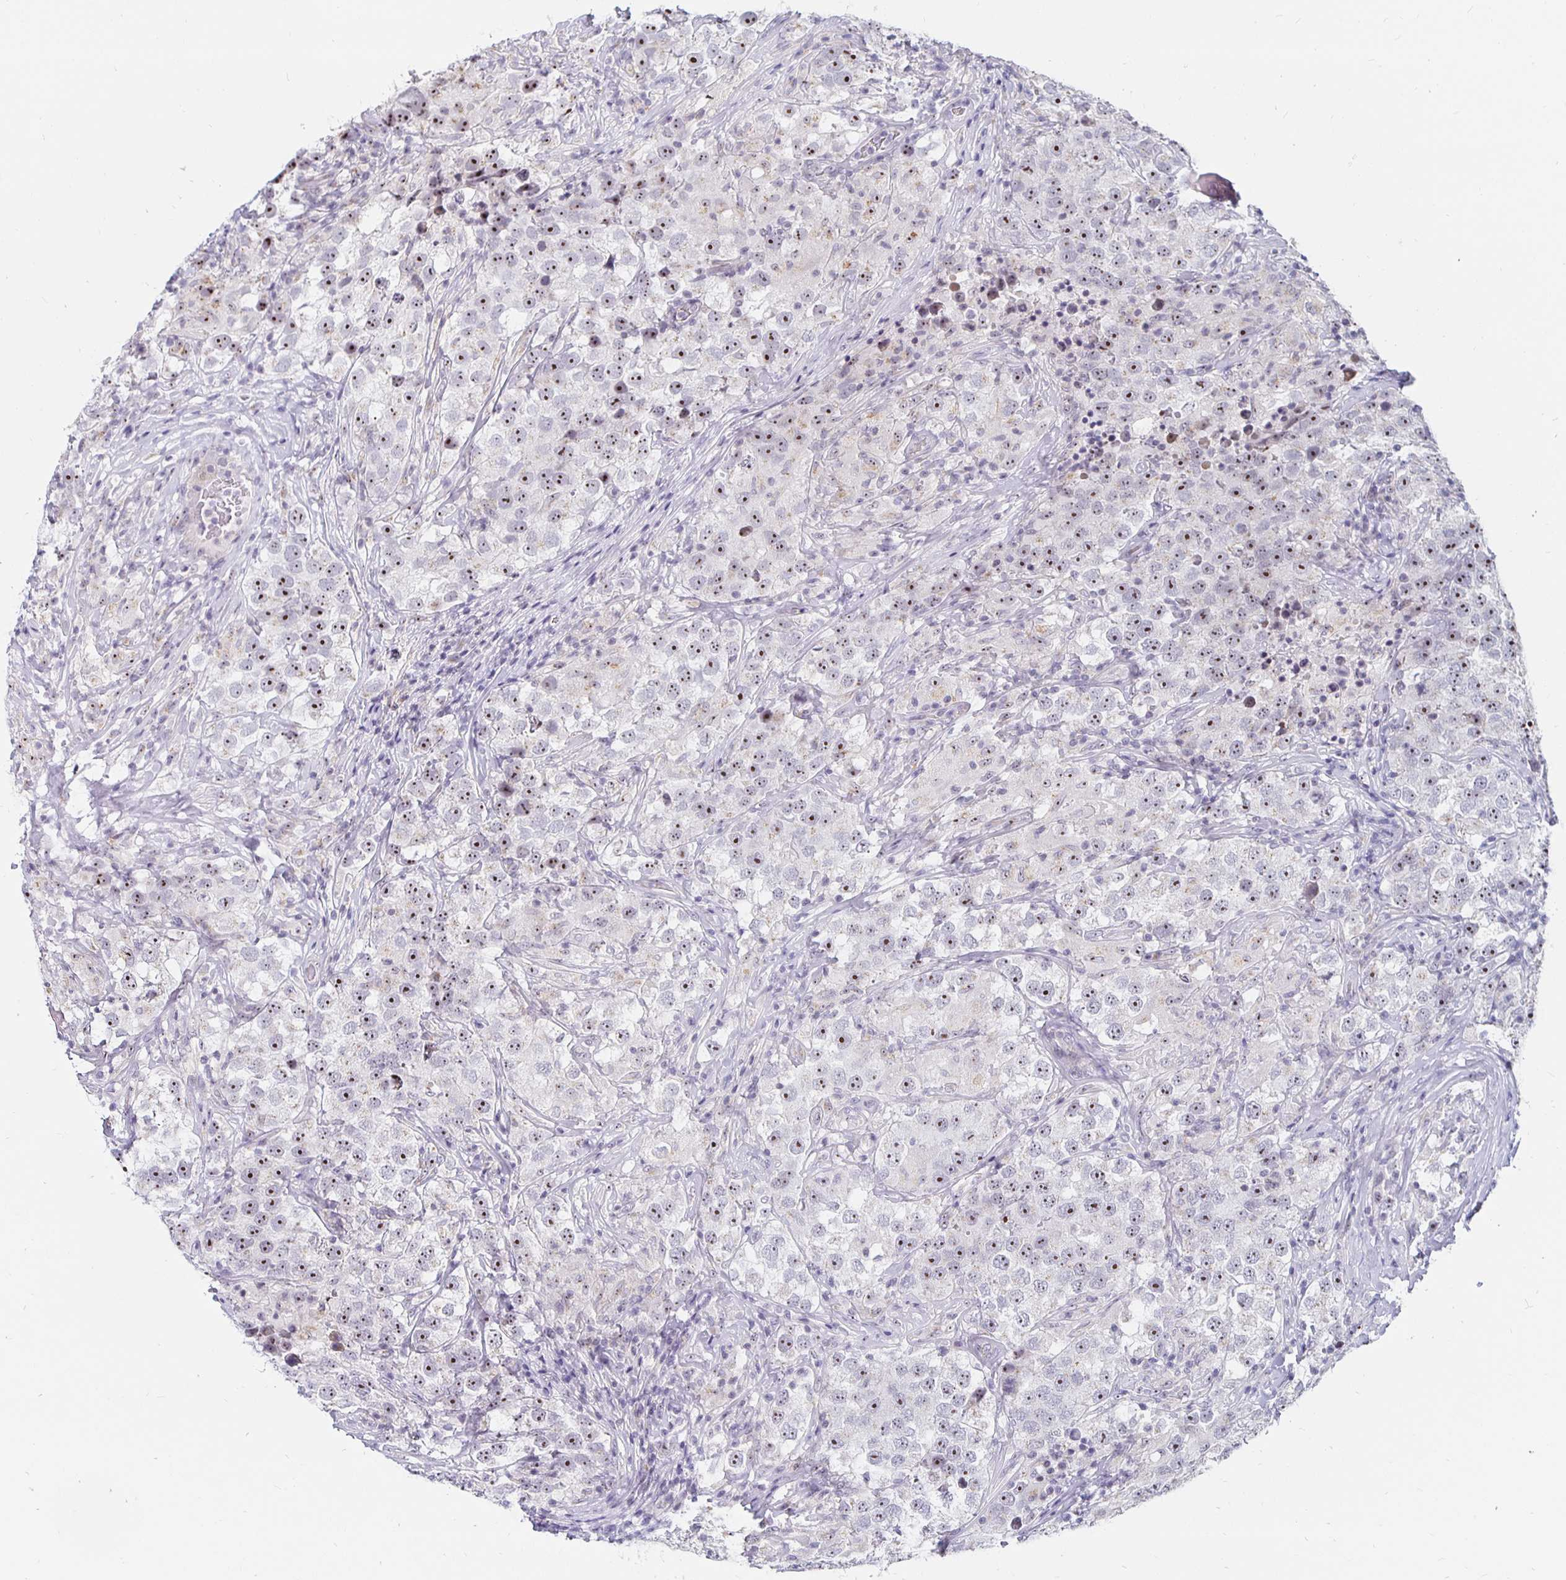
{"staining": {"intensity": "strong", "quantity": "25%-75%", "location": "nuclear"}, "tissue": "testis cancer", "cell_type": "Tumor cells", "image_type": "cancer", "snomed": [{"axis": "morphology", "description": "Seminoma, NOS"}, {"axis": "topography", "description": "Testis"}], "caption": "Protein expression analysis of testis cancer (seminoma) exhibits strong nuclear positivity in about 25%-75% of tumor cells.", "gene": "NUP85", "patient": {"sex": "male", "age": 46}}